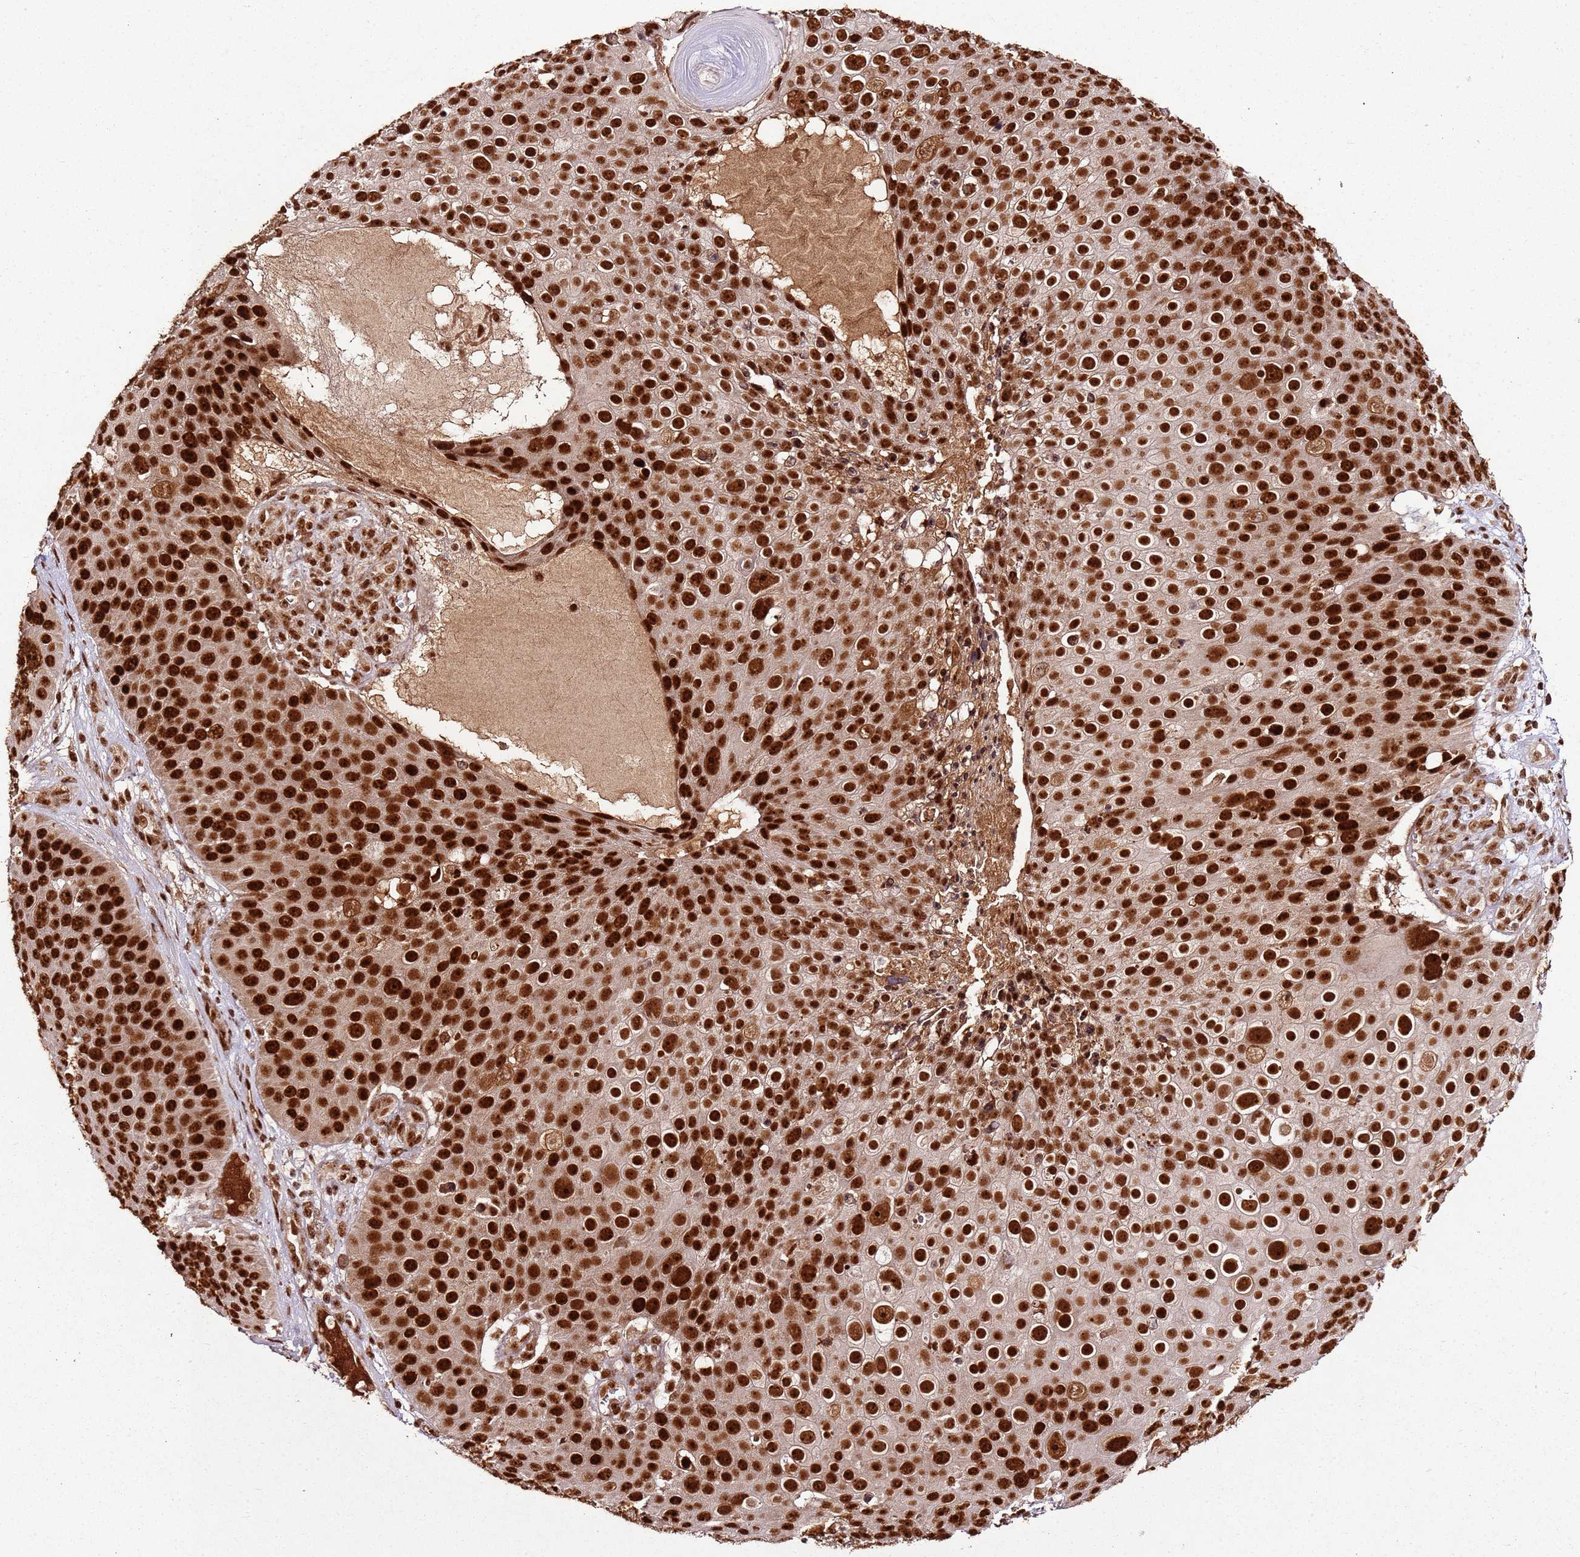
{"staining": {"intensity": "strong", "quantity": ">75%", "location": "nuclear"}, "tissue": "skin cancer", "cell_type": "Tumor cells", "image_type": "cancer", "snomed": [{"axis": "morphology", "description": "Squamous cell carcinoma, NOS"}, {"axis": "topography", "description": "Skin"}], "caption": "A brown stain shows strong nuclear positivity of a protein in human skin cancer (squamous cell carcinoma) tumor cells.", "gene": "XRN2", "patient": {"sex": "male", "age": 71}}